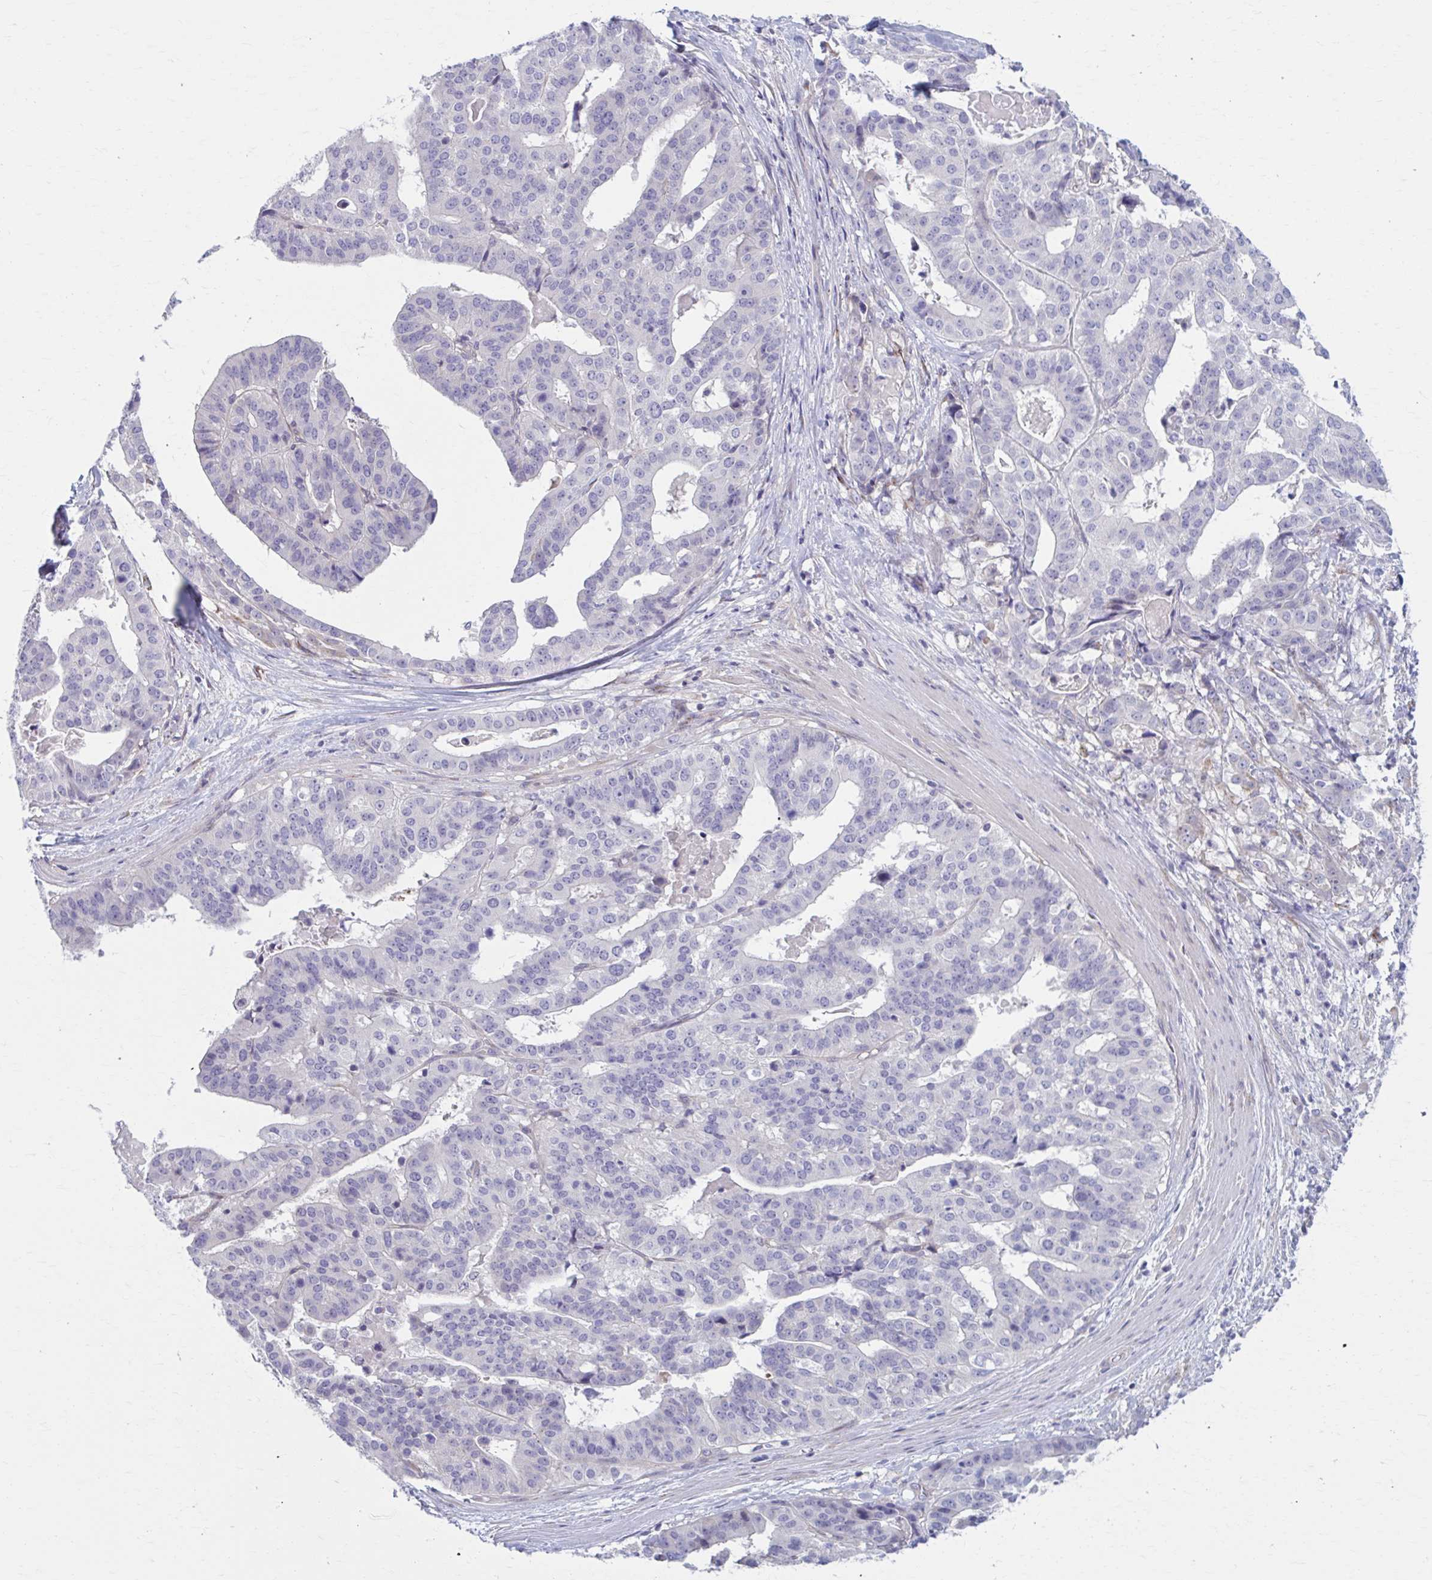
{"staining": {"intensity": "negative", "quantity": "none", "location": "none"}, "tissue": "stomach cancer", "cell_type": "Tumor cells", "image_type": "cancer", "snomed": [{"axis": "morphology", "description": "Adenocarcinoma, NOS"}, {"axis": "topography", "description": "Stomach"}], "caption": "High power microscopy micrograph of an immunohistochemistry (IHC) photomicrograph of stomach cancer, revealing no significant expression in tumor cells.", "gene": "CHST3", "patient": {"sex": "male", "age": 48}}